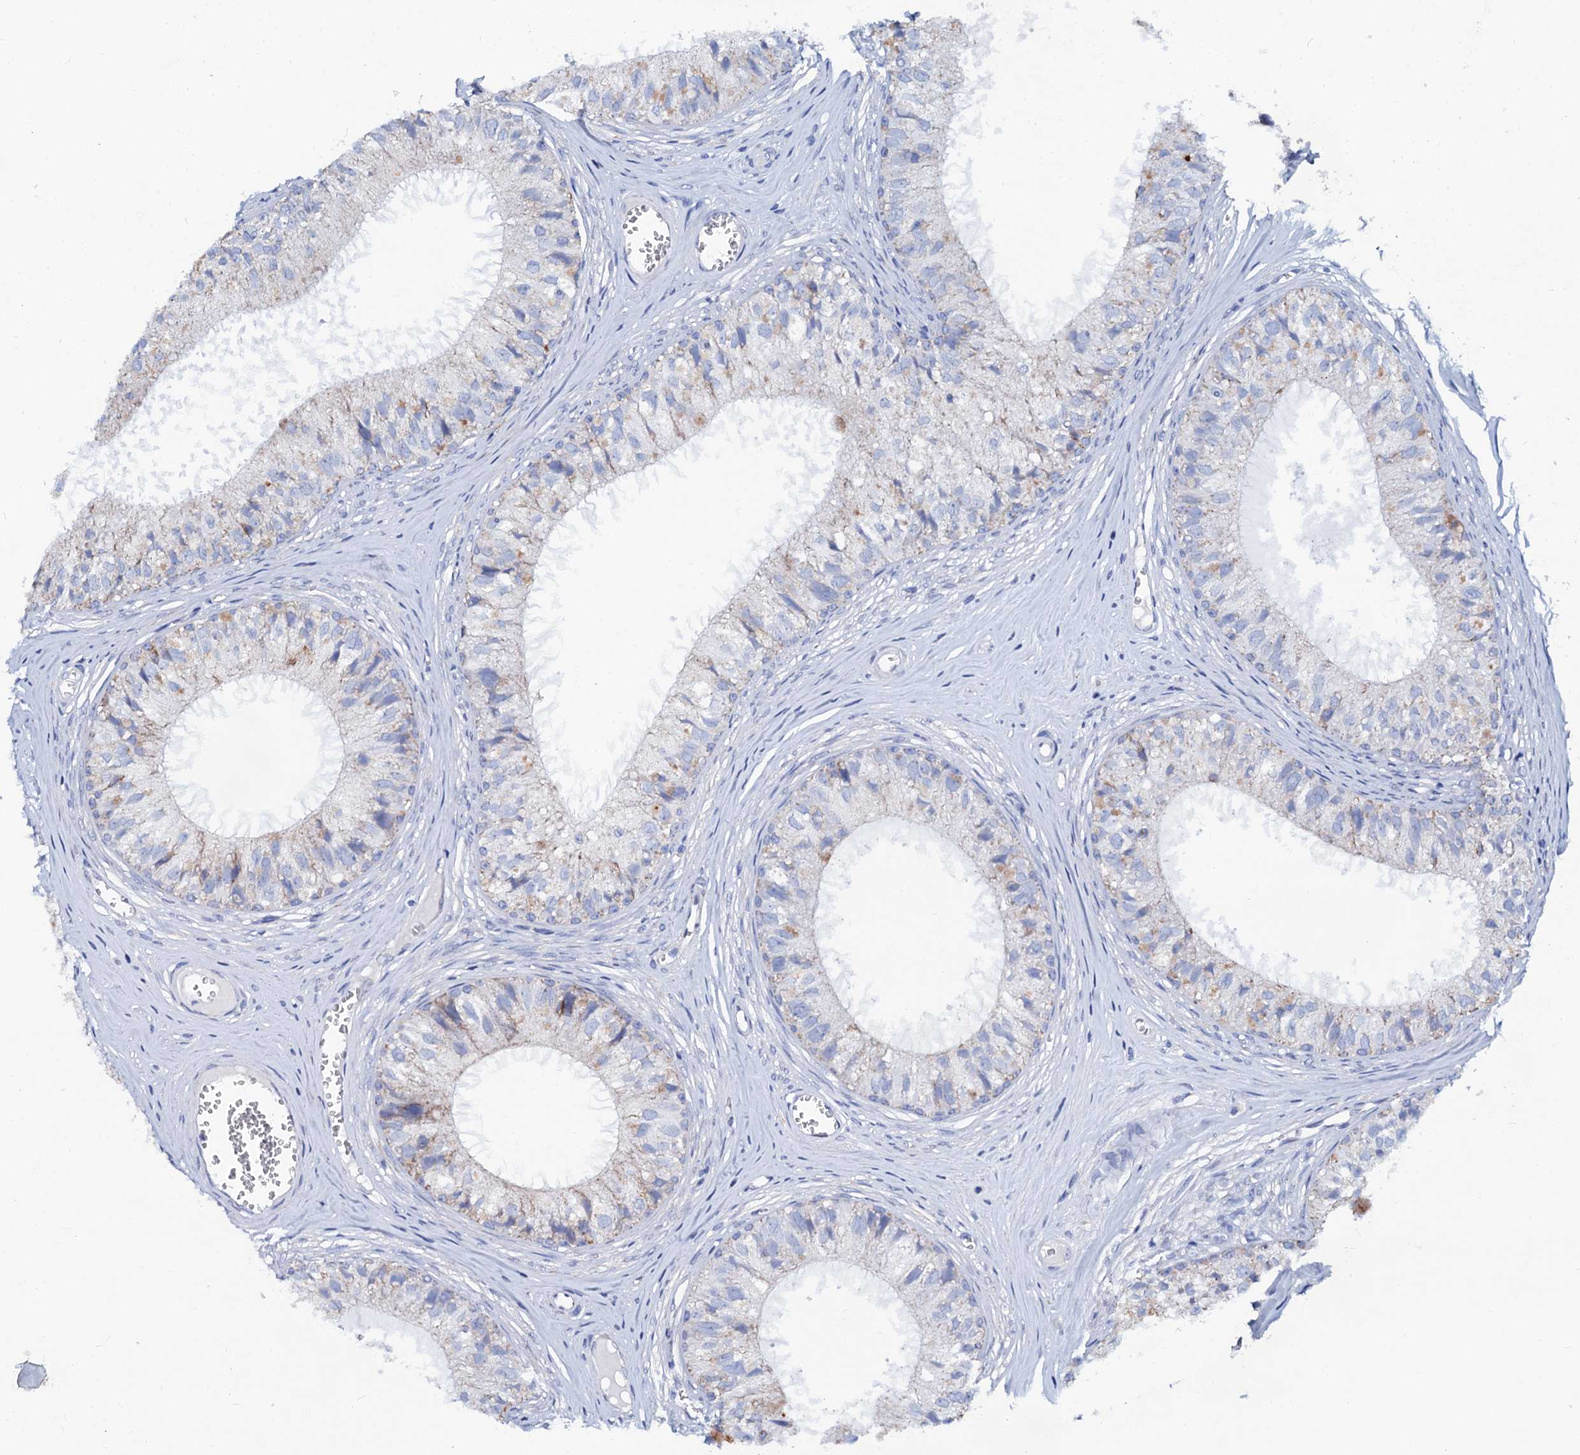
{"staining": {"intensity": "moderate", "quantity": "<25%", "location": "cytoplasmic/membranous"}, "tissue": "epididymis", "cell_type": "Glandular cells", "image_type": "normal", "snomed": [{"axis": "morphology", "description": "Normal tissue, NOS"}, {"axis": "topography", "description": "Epididymis"}], "caption": "A low amount of moderate cytoplasmic/membranous staining is appreciated in about <25% of glandular cells in benign epididymis.", "gene": "SLC37A4", "patient": {"sex": "male", "age": 36}}